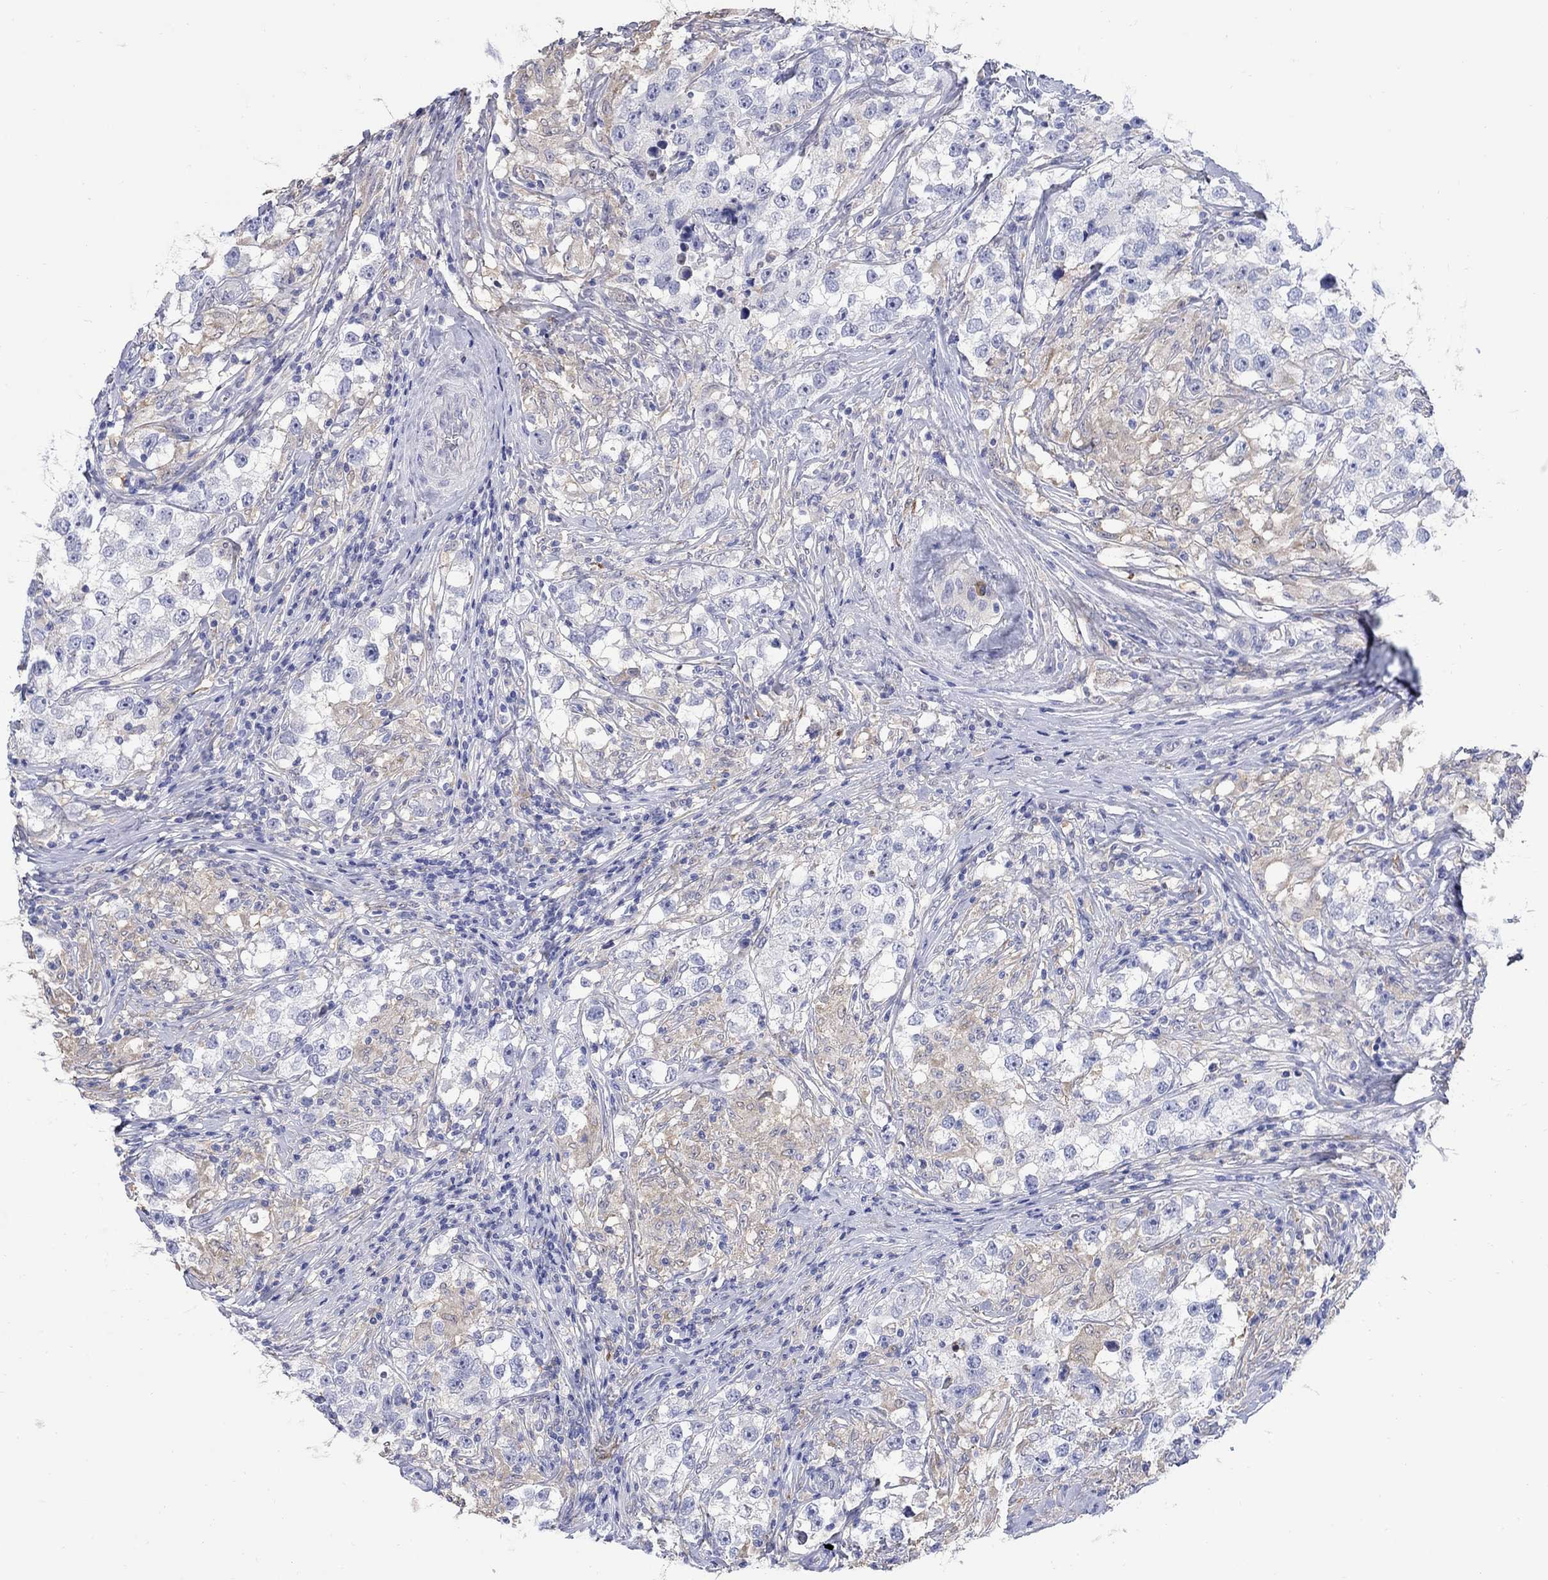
{"staining": {"intensity": "weak", "quantity": "<25%", "location": "cytoplasmic/membranous"}, "tissue": "testis cancer", "cell_type": "Tumor cells", "image_type": "cancer", "snomed": [{"axis": "morphology", "description": "Seminoma, NOS"}, {"axis": "topography", "description": "Testis"}], "caption": "High magnification brightfield microscopy of testis cancer (seminoma) stained with DAB (brown) and counterstained with hematoxylin (blue): tumor cells show no significant expression.", "gene": "REEP2", "patient": {"sex": "male", "age": 46}}